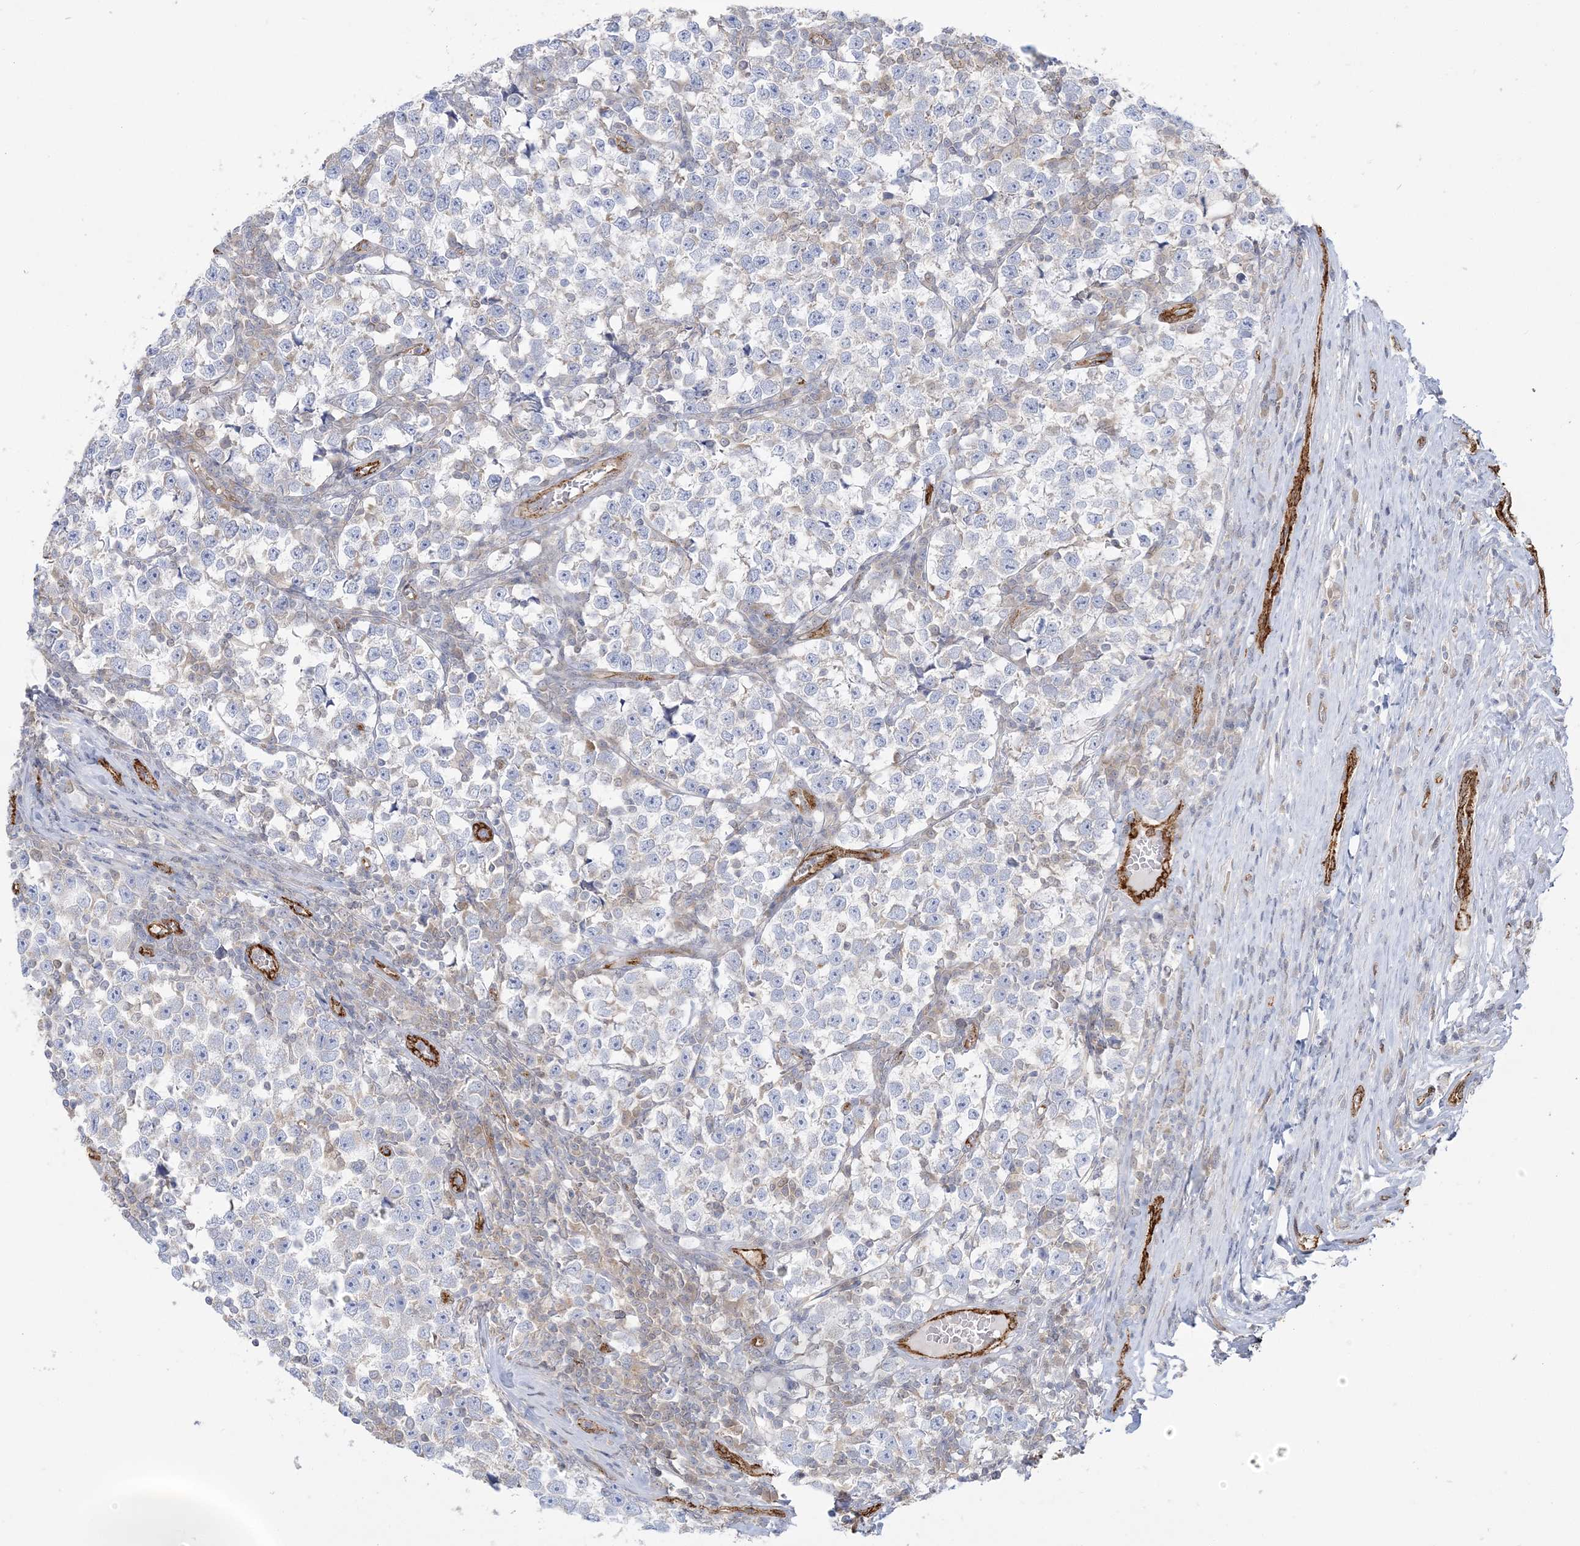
{"staining": {"intensity": "negative", "quantity": "none", "location": "none"}, "tissue": "testis cancer", "cell_type": "Tumor cells", "image_type": "cancer", "snomed": [{"axis": "morphology", "description": "Normal tissue, NOS"}, {"axis": "morphology", "description": "Seminoma, NOS"}, {"axis": "topography", "description": "Testis"}], "caption": "High magnification brightfield microscopy of testis seminoma stained with DAB (3,3'-diaminobenzidine) (brown) and counterstained with hematoxylin (blue): tumor cells show no significant staining.", "gene": "INPP1", "patient": {"sex": "male", "age": 43}}